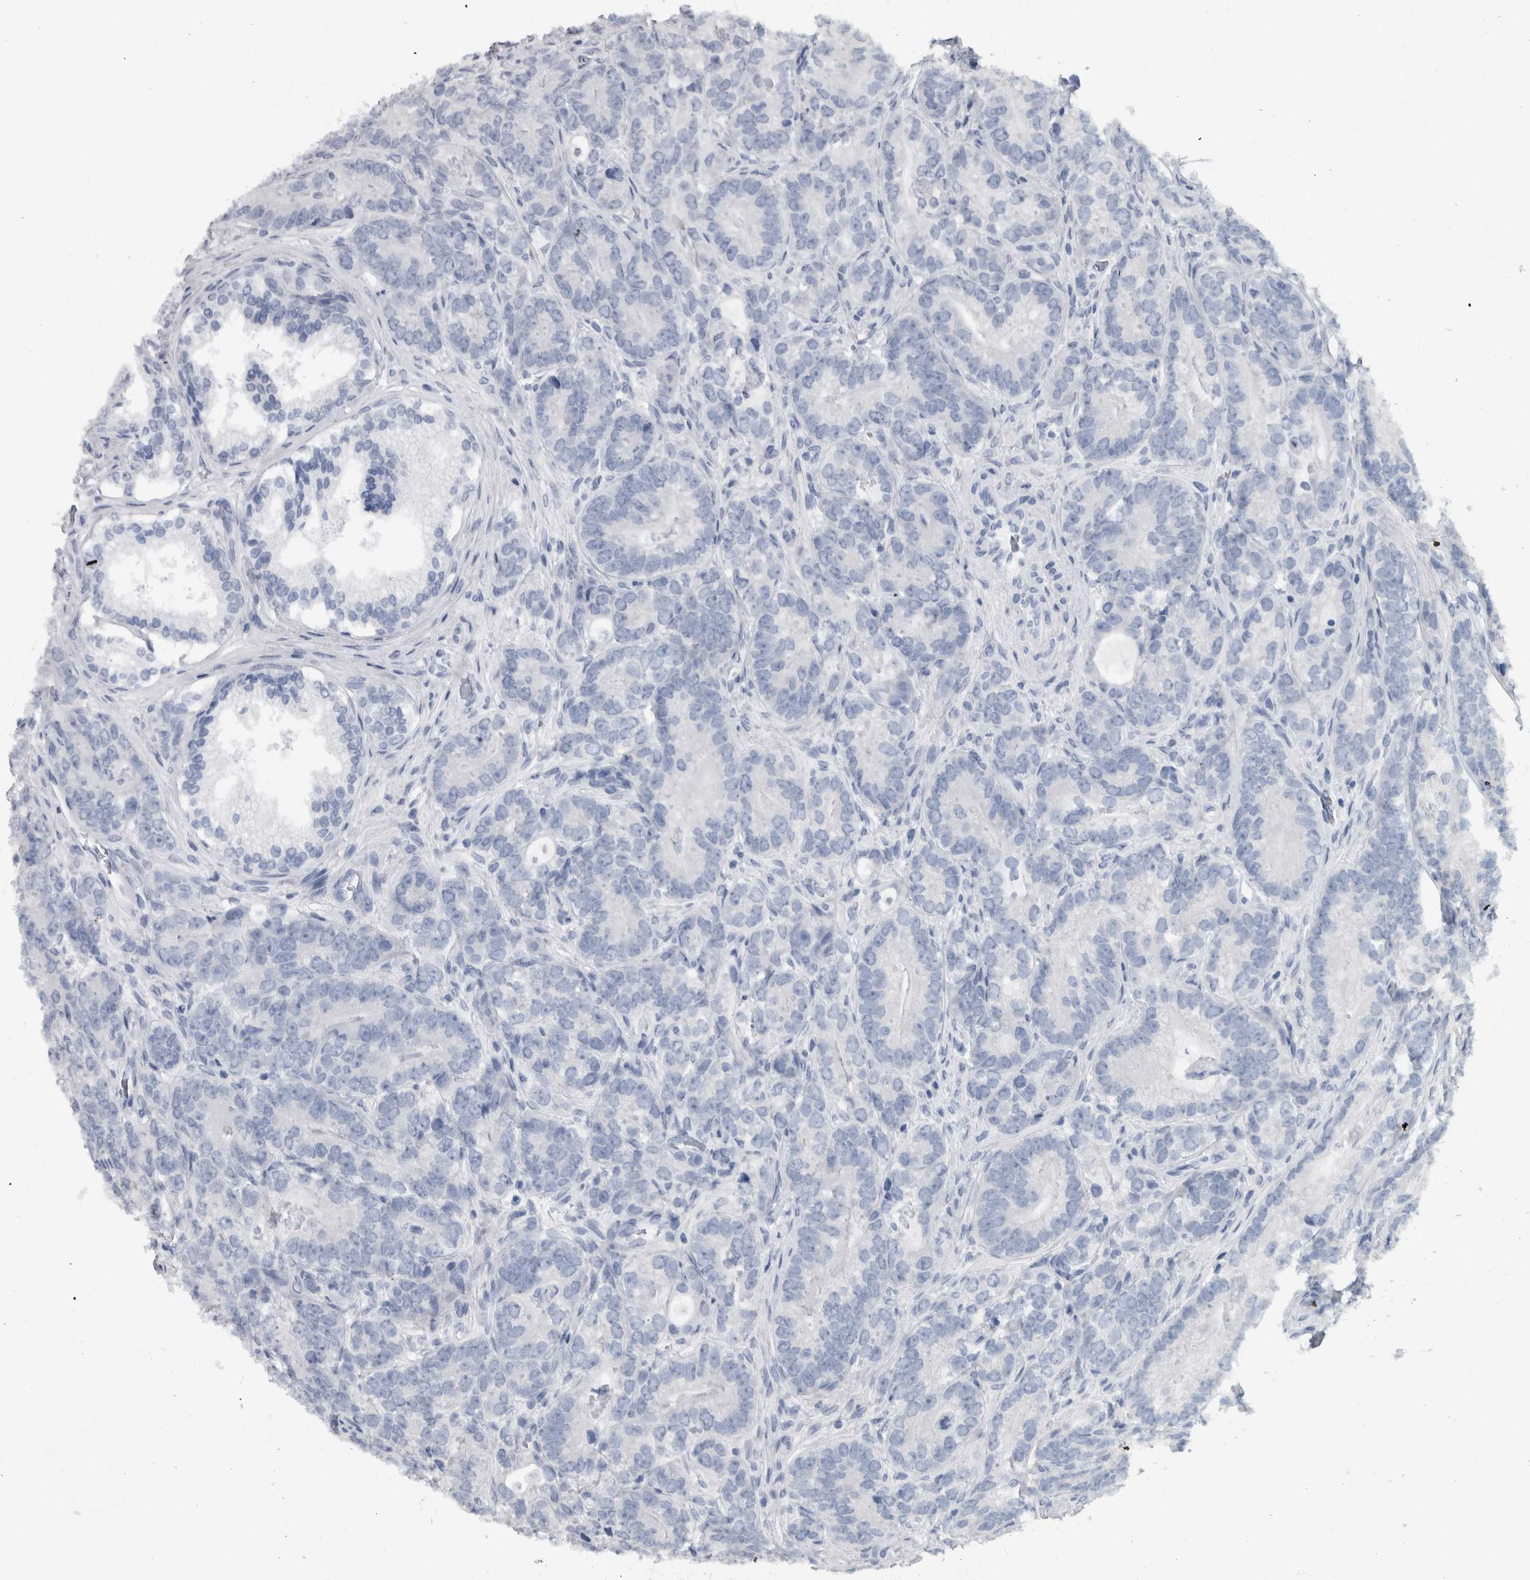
{"staining": {"intensity": "negative", "quantity": "none", "location": "none"}, "tissue": "prostate cancer", "cell_type": "Tumor cells", "image_type": "cancer", "snomed": [{"axis": "morphology", "description": "Adenocarcinoma, High grade"}, {"axis": "topography", "description": "Prostate"}], "caption": "There is no significant positivity in tumor cells of prostate cancer.", "gene": "CDH17", "patient": {"sex": "male", "age": 56}}